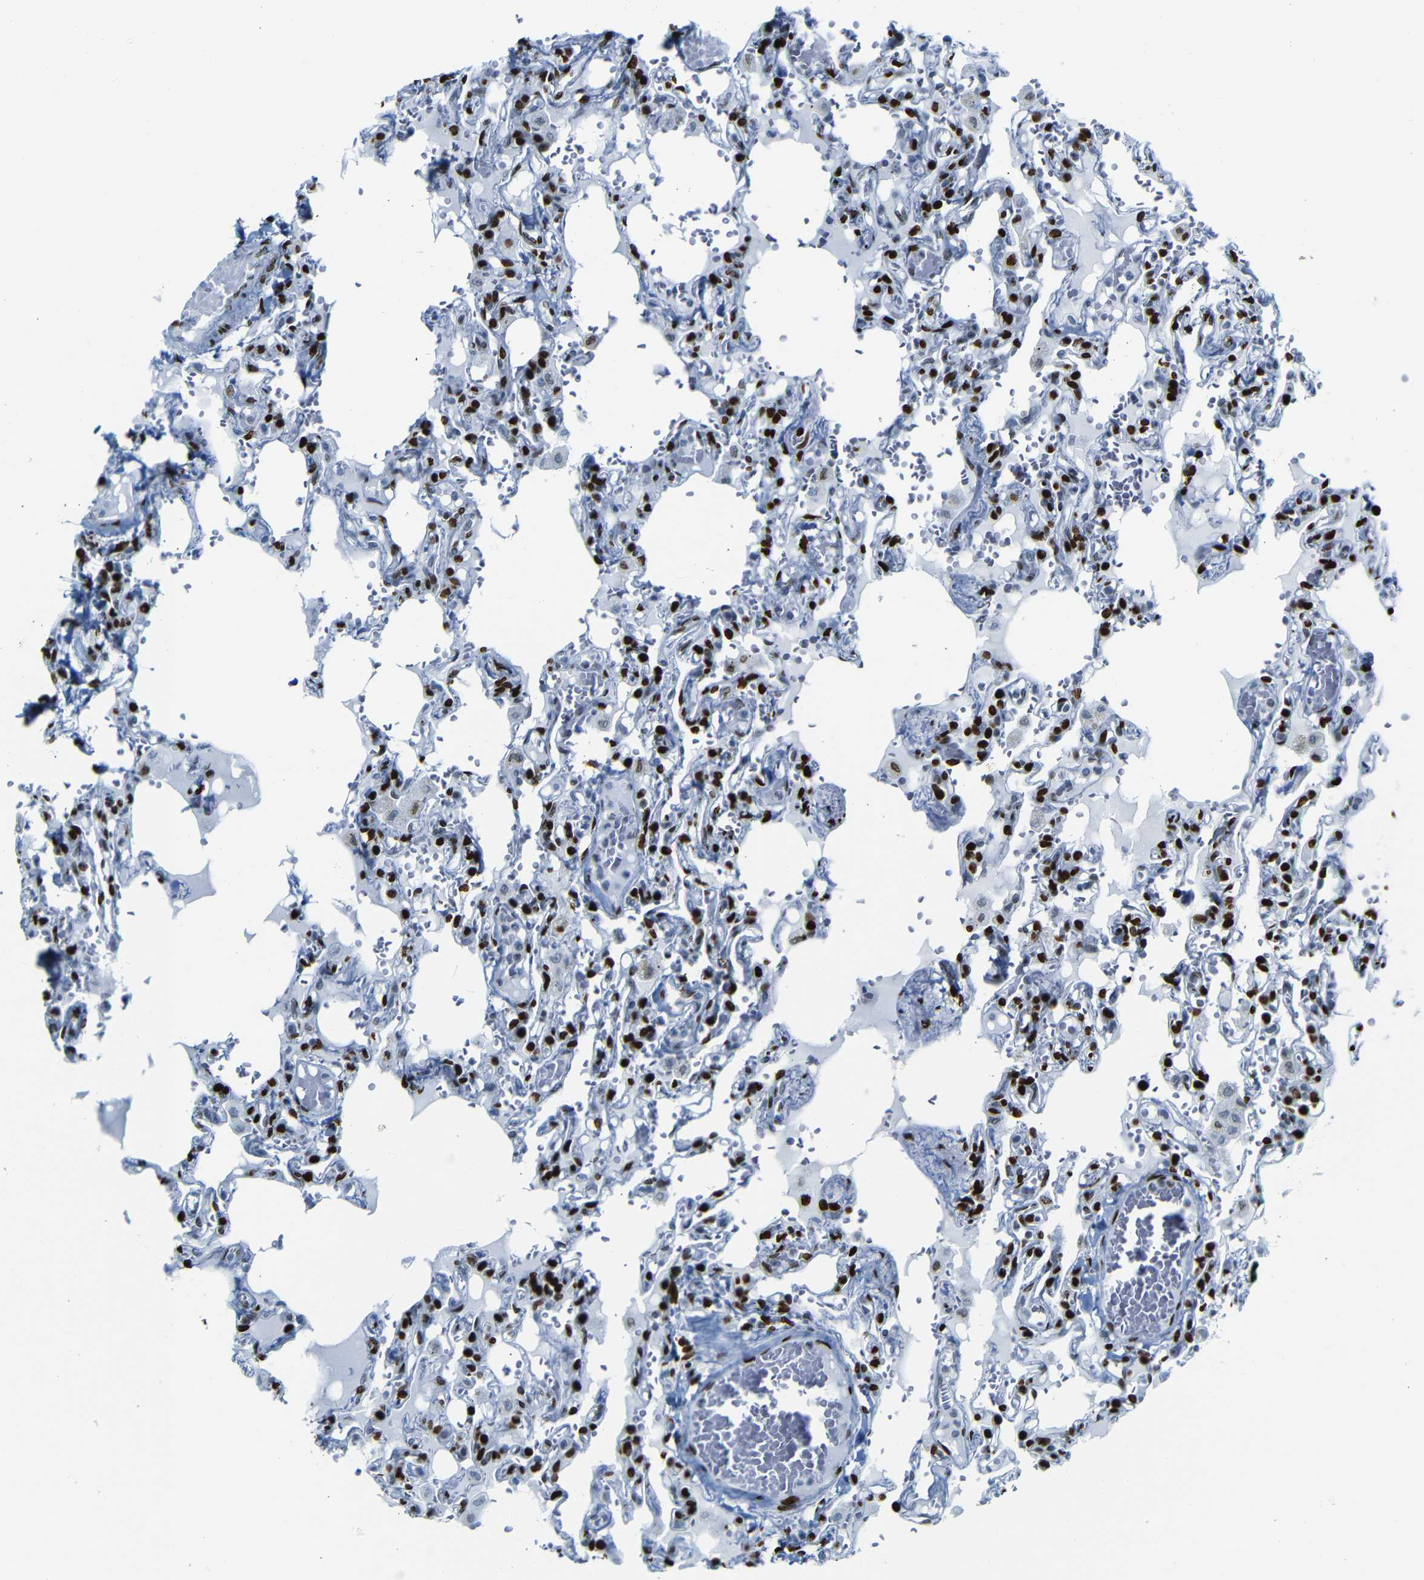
{"staining": {"intensity": "strong", "quantity": "25%-75%", "location": "nuclear"}, "tissue": "lung", "cell_type": "Alveolar cells", "image_type": "normal", "snomed": [{"axis": "morphology", "description": "Normal tissue, NOS"}, {"axis": "topography", "description": "Lung"}], "caption": "A photomicrograph of lung stained for a protein exhibits strong nuclear brown staining in alveolar cells. (DAB (3,3'-diaminobenzidine) IHC with brightfield microscopy, high magnification).", "gene": "NPIPB15", "patient": {"sex": "male", "age": 21}}